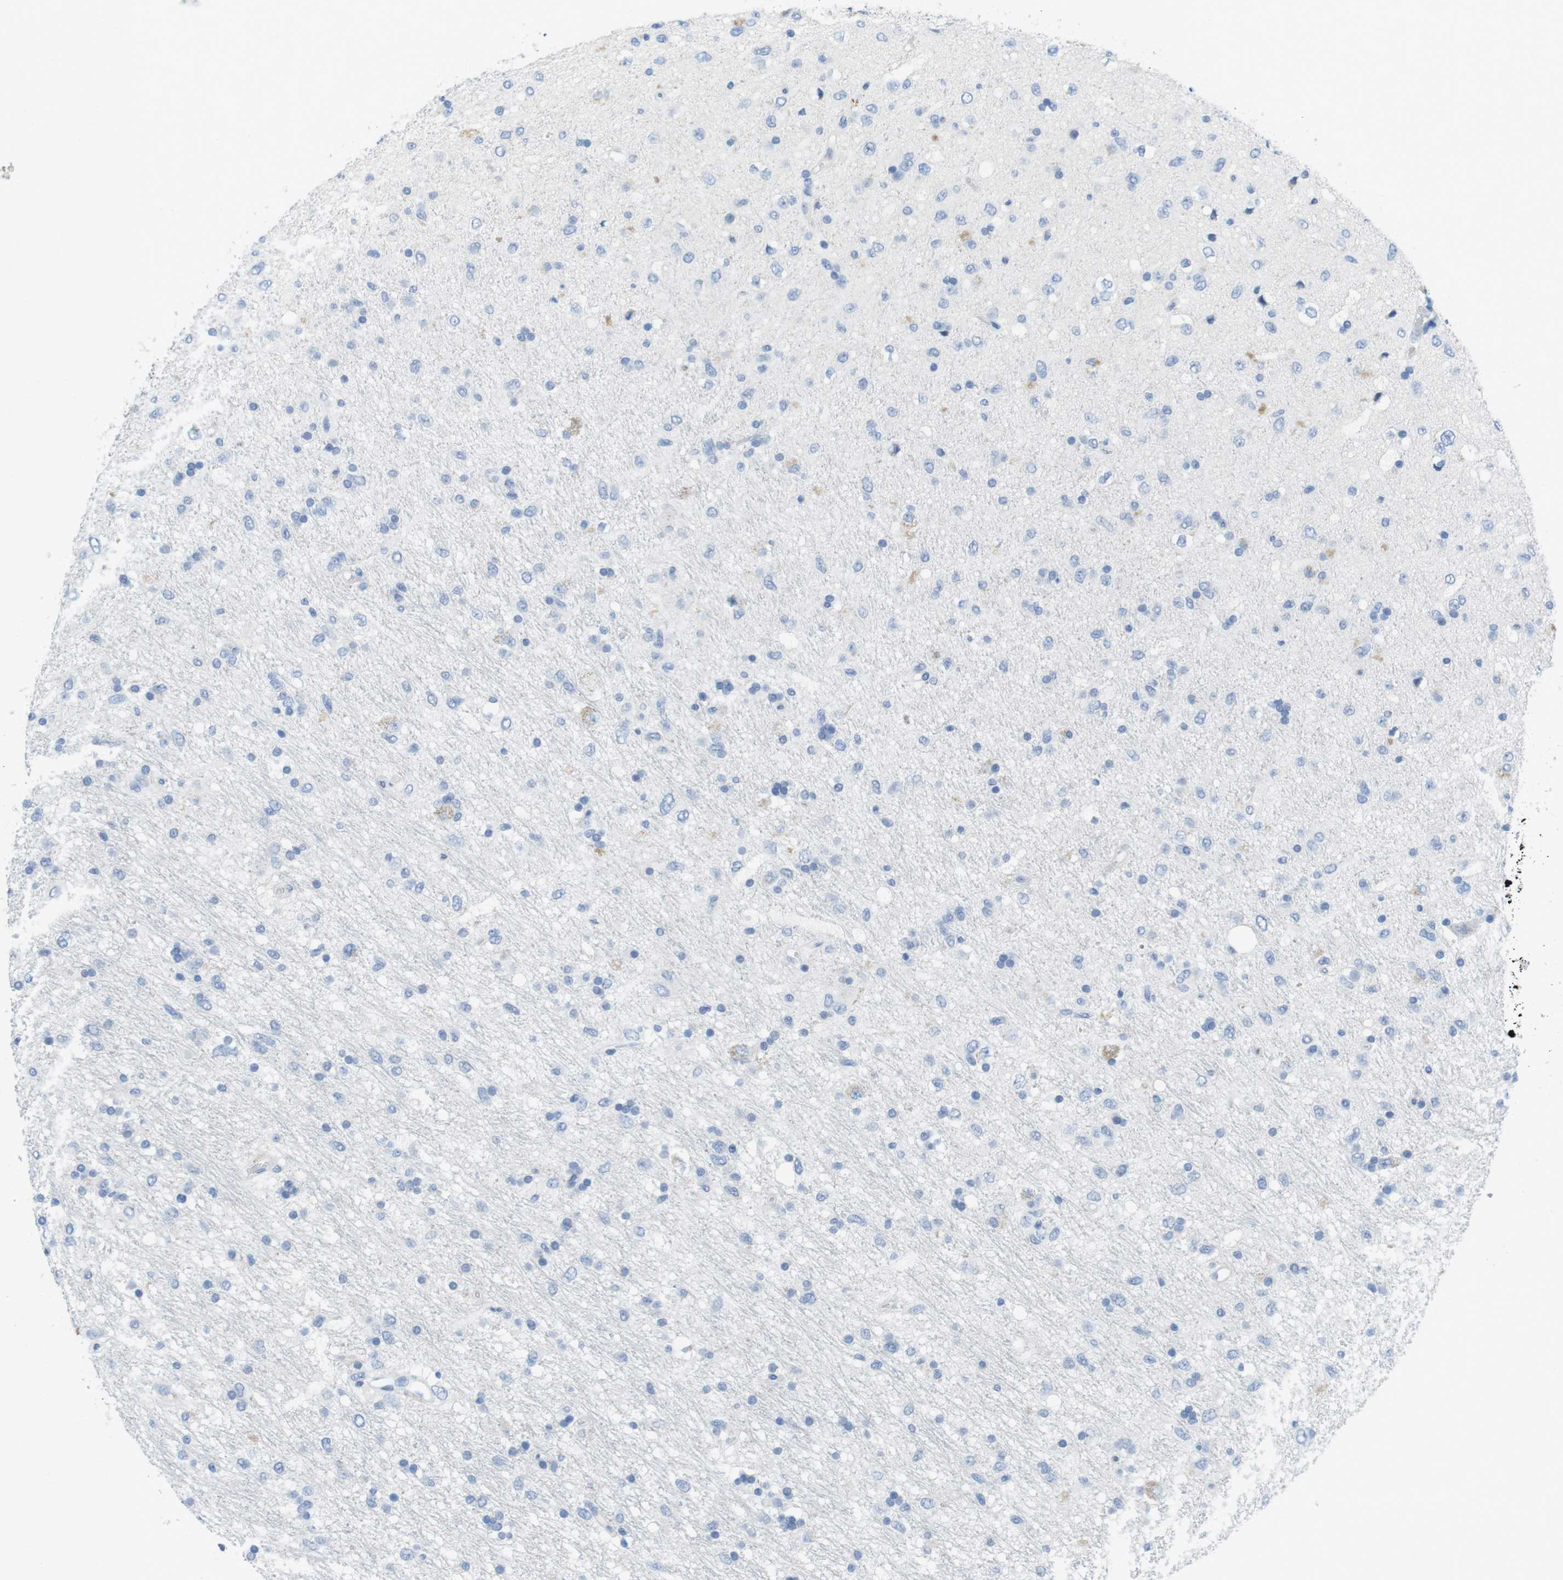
{"staining": {"intensity": "weak", "quantity": "<25%", "location": "cytoplasmic/membranous"}, "tissue": "glioma", "cell_type": "Tumor cells", "image_type": "cancer", "snomed": [{"axis": "morphology", "description": "Glioma, malignant, Low grade"}, {"axis": "topography", "description": "Brain"}], "caption": "IHC of human glioma reveals no positivity in tumor cells.", "gene": "CD5", "patient": {"sex": "male", "age": 77}}